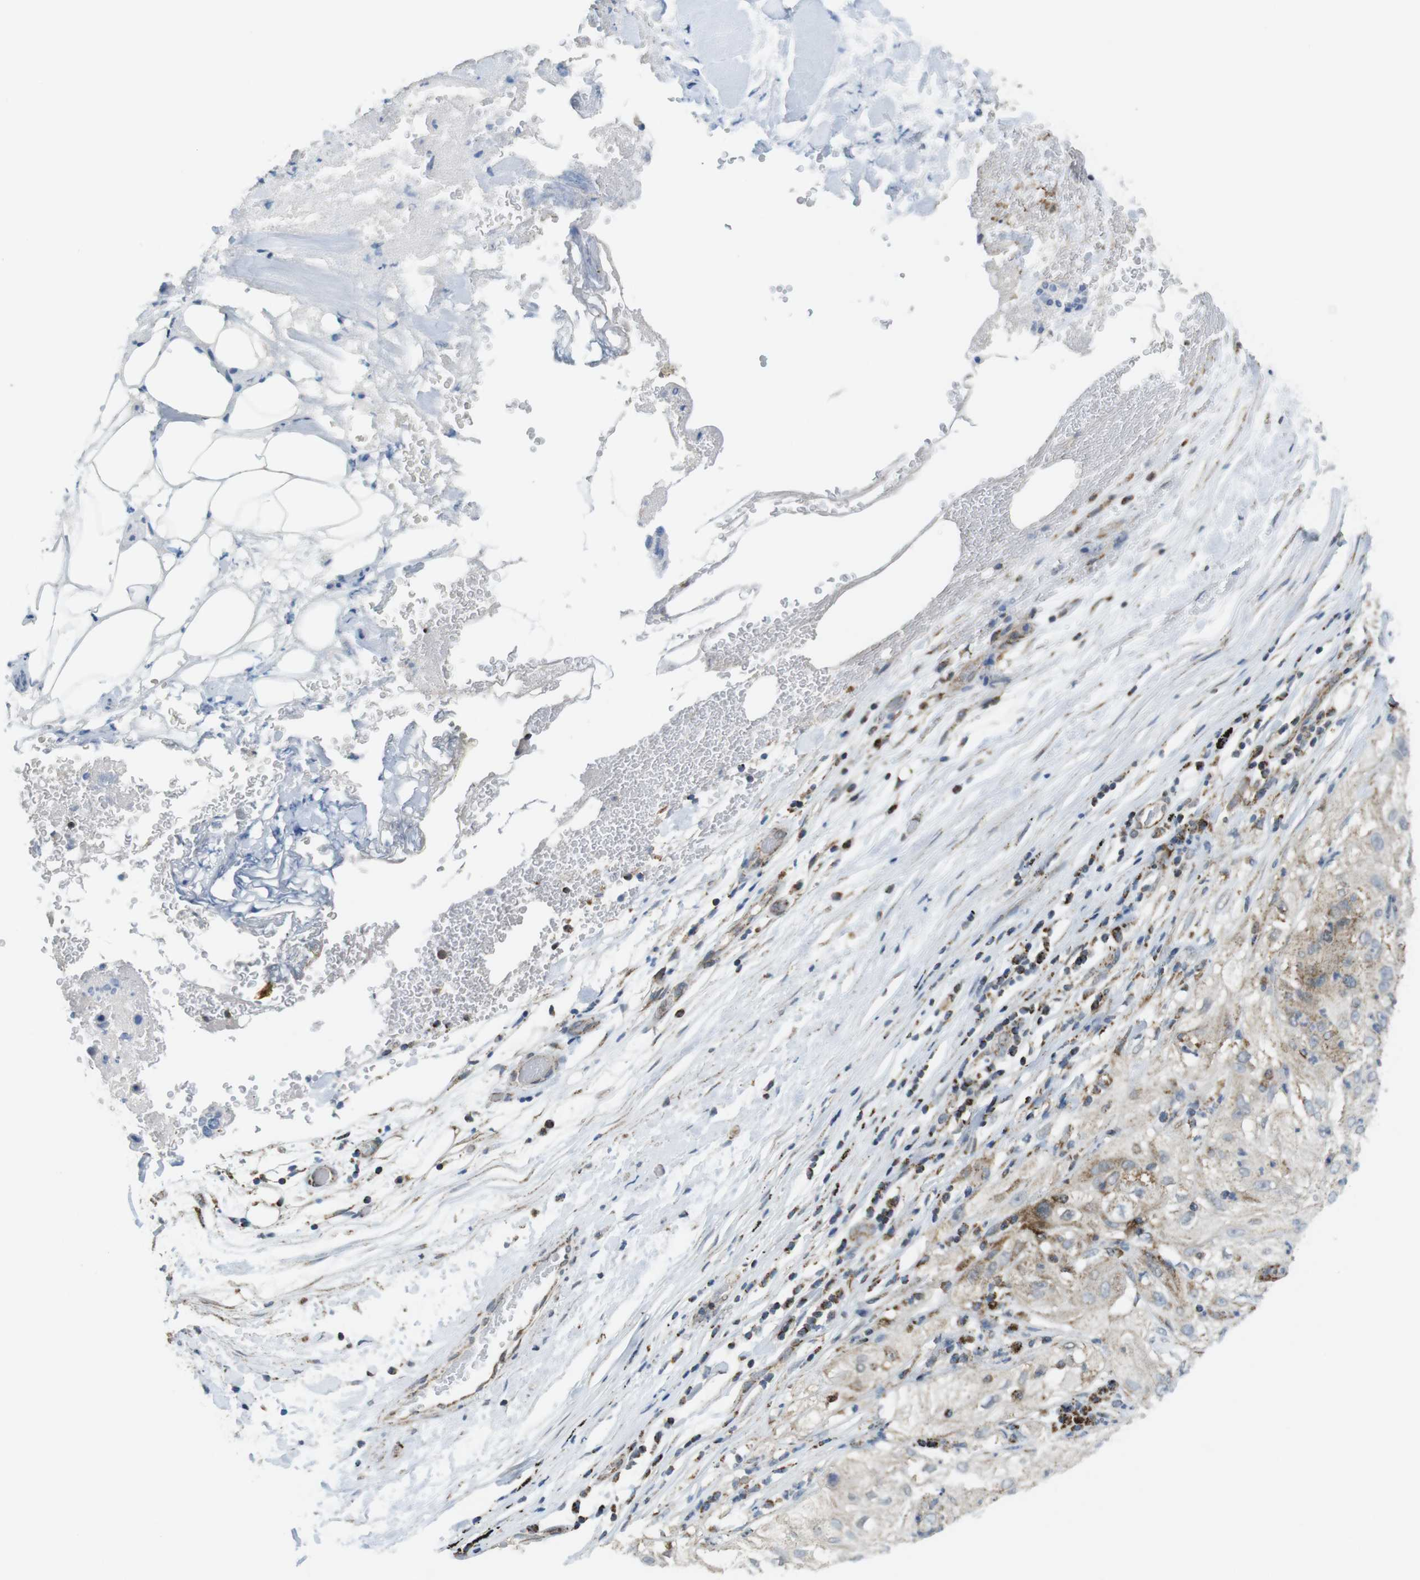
{"staining": {"intensity": "moderate", "quantity": "<25%", "location": "cytoplasmic/membranous"}, "tissue": "lung cancer", "cell_type": "Tumor cells", "image_type": "cancer", "snomed": [{"axis": "morphology", "description": "Inflammation, NOS"}, {"axis": "morphology", "description": "Squamous cell carcinoma, NOS"}, {"axis": "topography", "description": "Lymph node"}, {"axis": "topography", "description": "Soft tissue"}, {"axis": "topography", "description": "Lung"}], "caption": "IHC staining of lung cancer (squamous cell carcinoma), which exhibits low levels of moderate cytoplasmic/membranous positivity in about <25% of tumor cells indicating moderate cytoplasmic/membranous protein positivity. The staining was performed using DAB (3,3'-diaminobenzidine) (brown) for protein detection and nuclei were counterstained in hematoxylin (blue).", "gene": "CALHM2", "patient": {"sex": "male", "age": 66}}